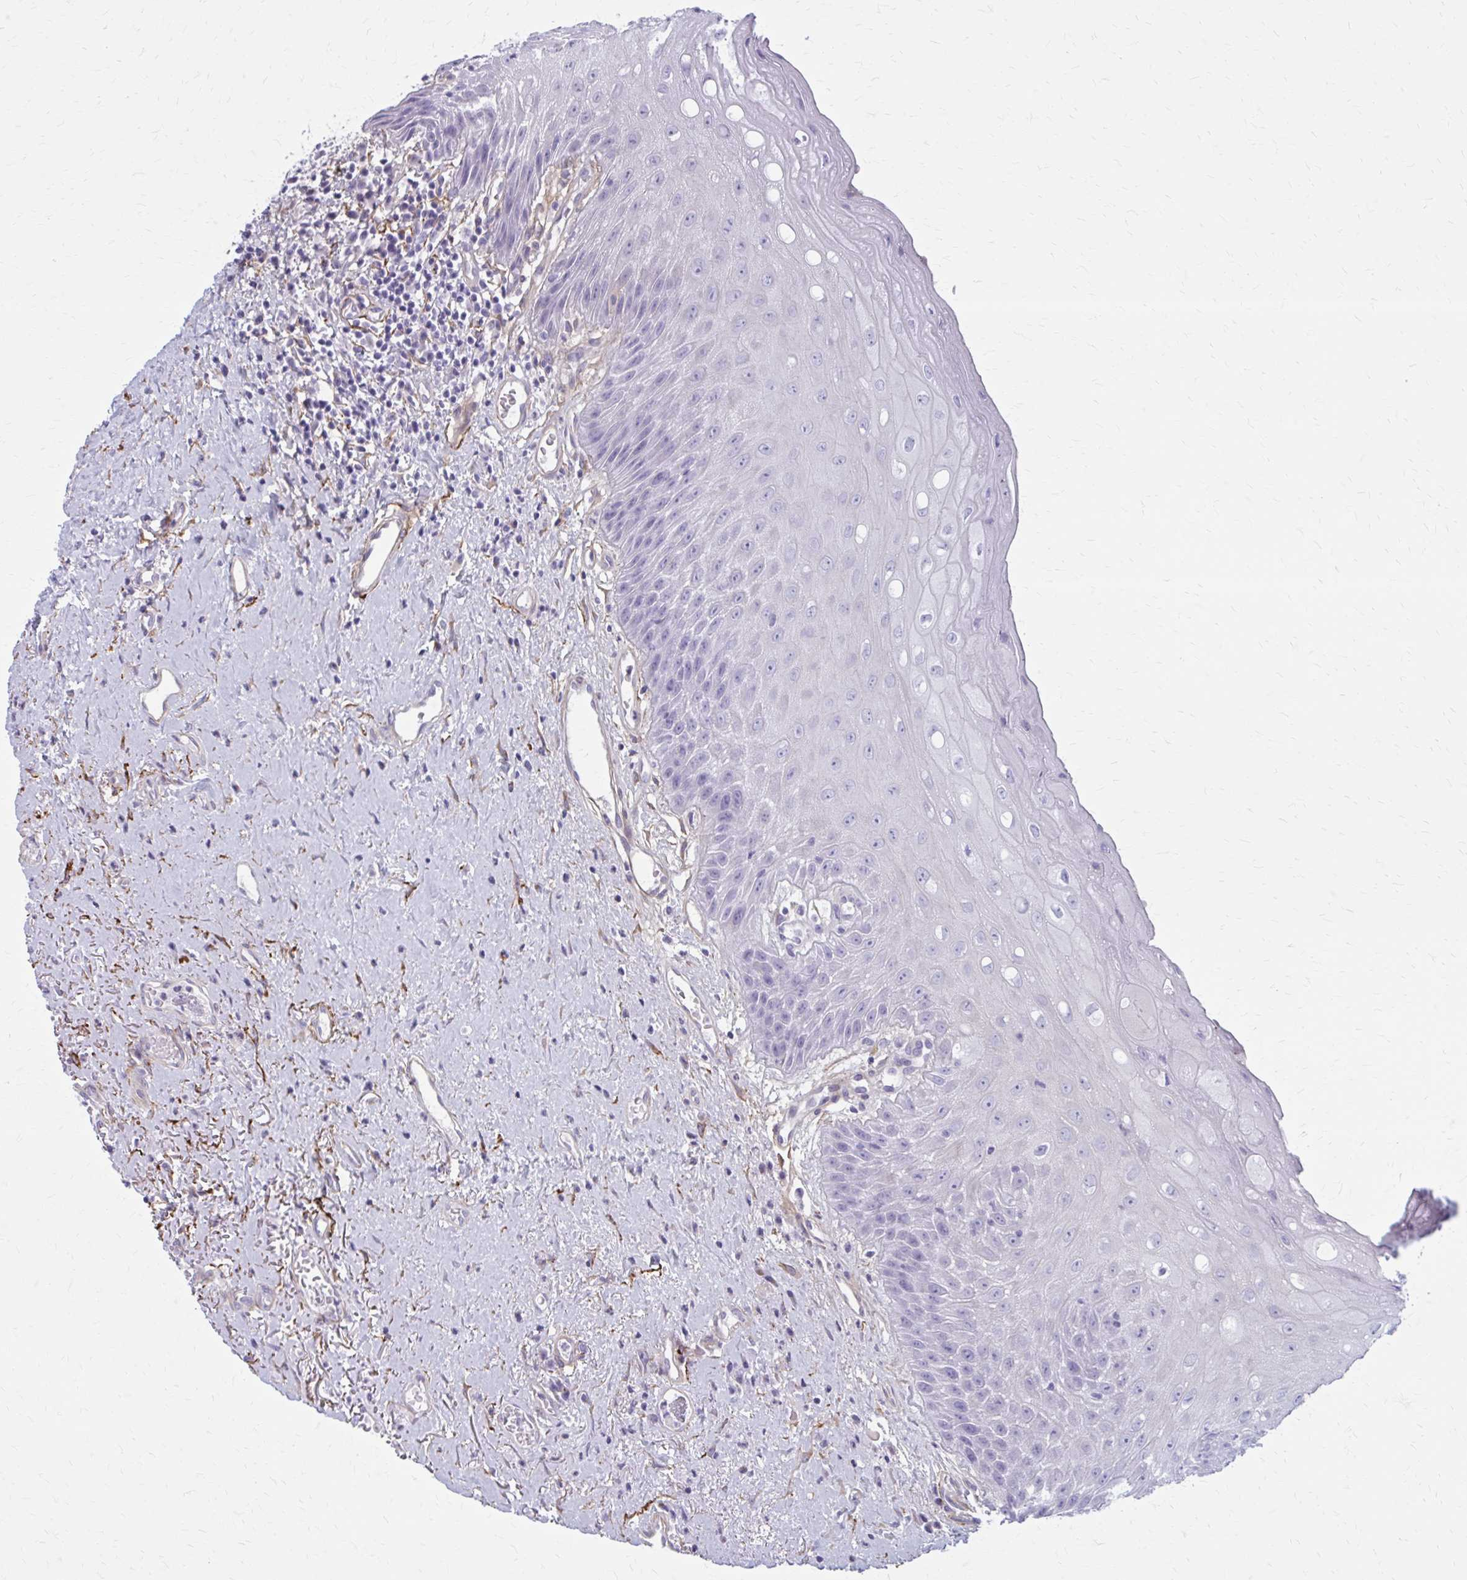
{"staining": {"intensity": "negative", "quantity": "none", "location": "none"}, "tissue": "oral mucosa", "cell_type": "Squamous epithelial cells", "image_type": "normal", "snomed": [{"axis": "morphology", "description": "Normal tissue, NOS"}, {"axis": "morphology", "description": "Squamous cell carcinoma, NOS"}, {"axis": "topography", "description": "Oral tissue"}, {"axis": "topography", "description": "Peripheral nerve tissue"}, {"axis": "topography", "description": "Head-Neck"}], "caption": "Protein analysis of unremarkable oral mucosa exhibits no significant expression in squamous epithelial cells.", "gene": "AKAP12", "patient": {"sex": "female", "age": 59}}